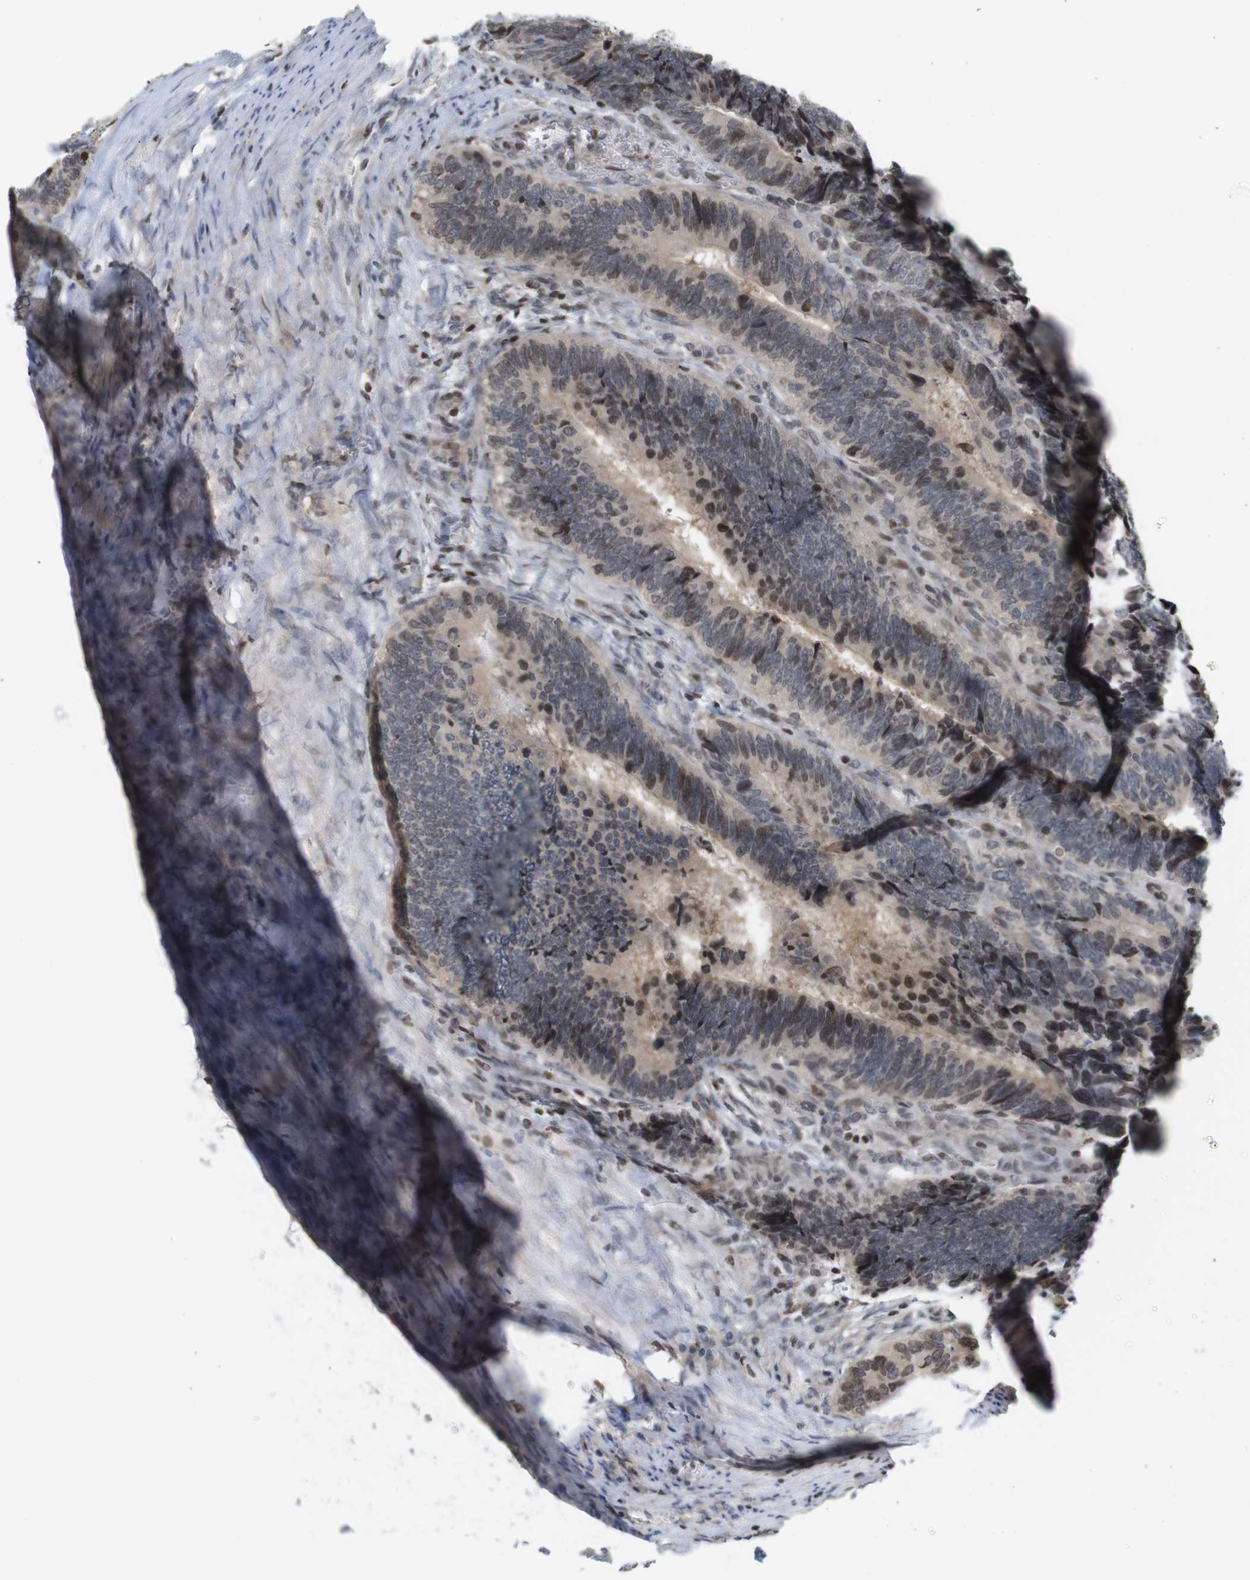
{"staining": {"intensity": "weak", "quantity": "25%-75%", "location": "cytoplasmic/membranous"}, "tissue": "colorectal cancer", "cell_type": "Tumor cells", "image_type": "cancer", "snomed": [{"axis": "morphology", "description": "Adenocarcinoma, NOS"}, {"axis": "topography", "description": "Colon"}], "caption": "Weak cytoplasmic/membranous protein expression is appreciated in approximately 25%-75% of tumor cells in colorectal cancer (adenocarcinoma).", "gene": "MBD1", "patient": {"sex": "male", "age": 72}}